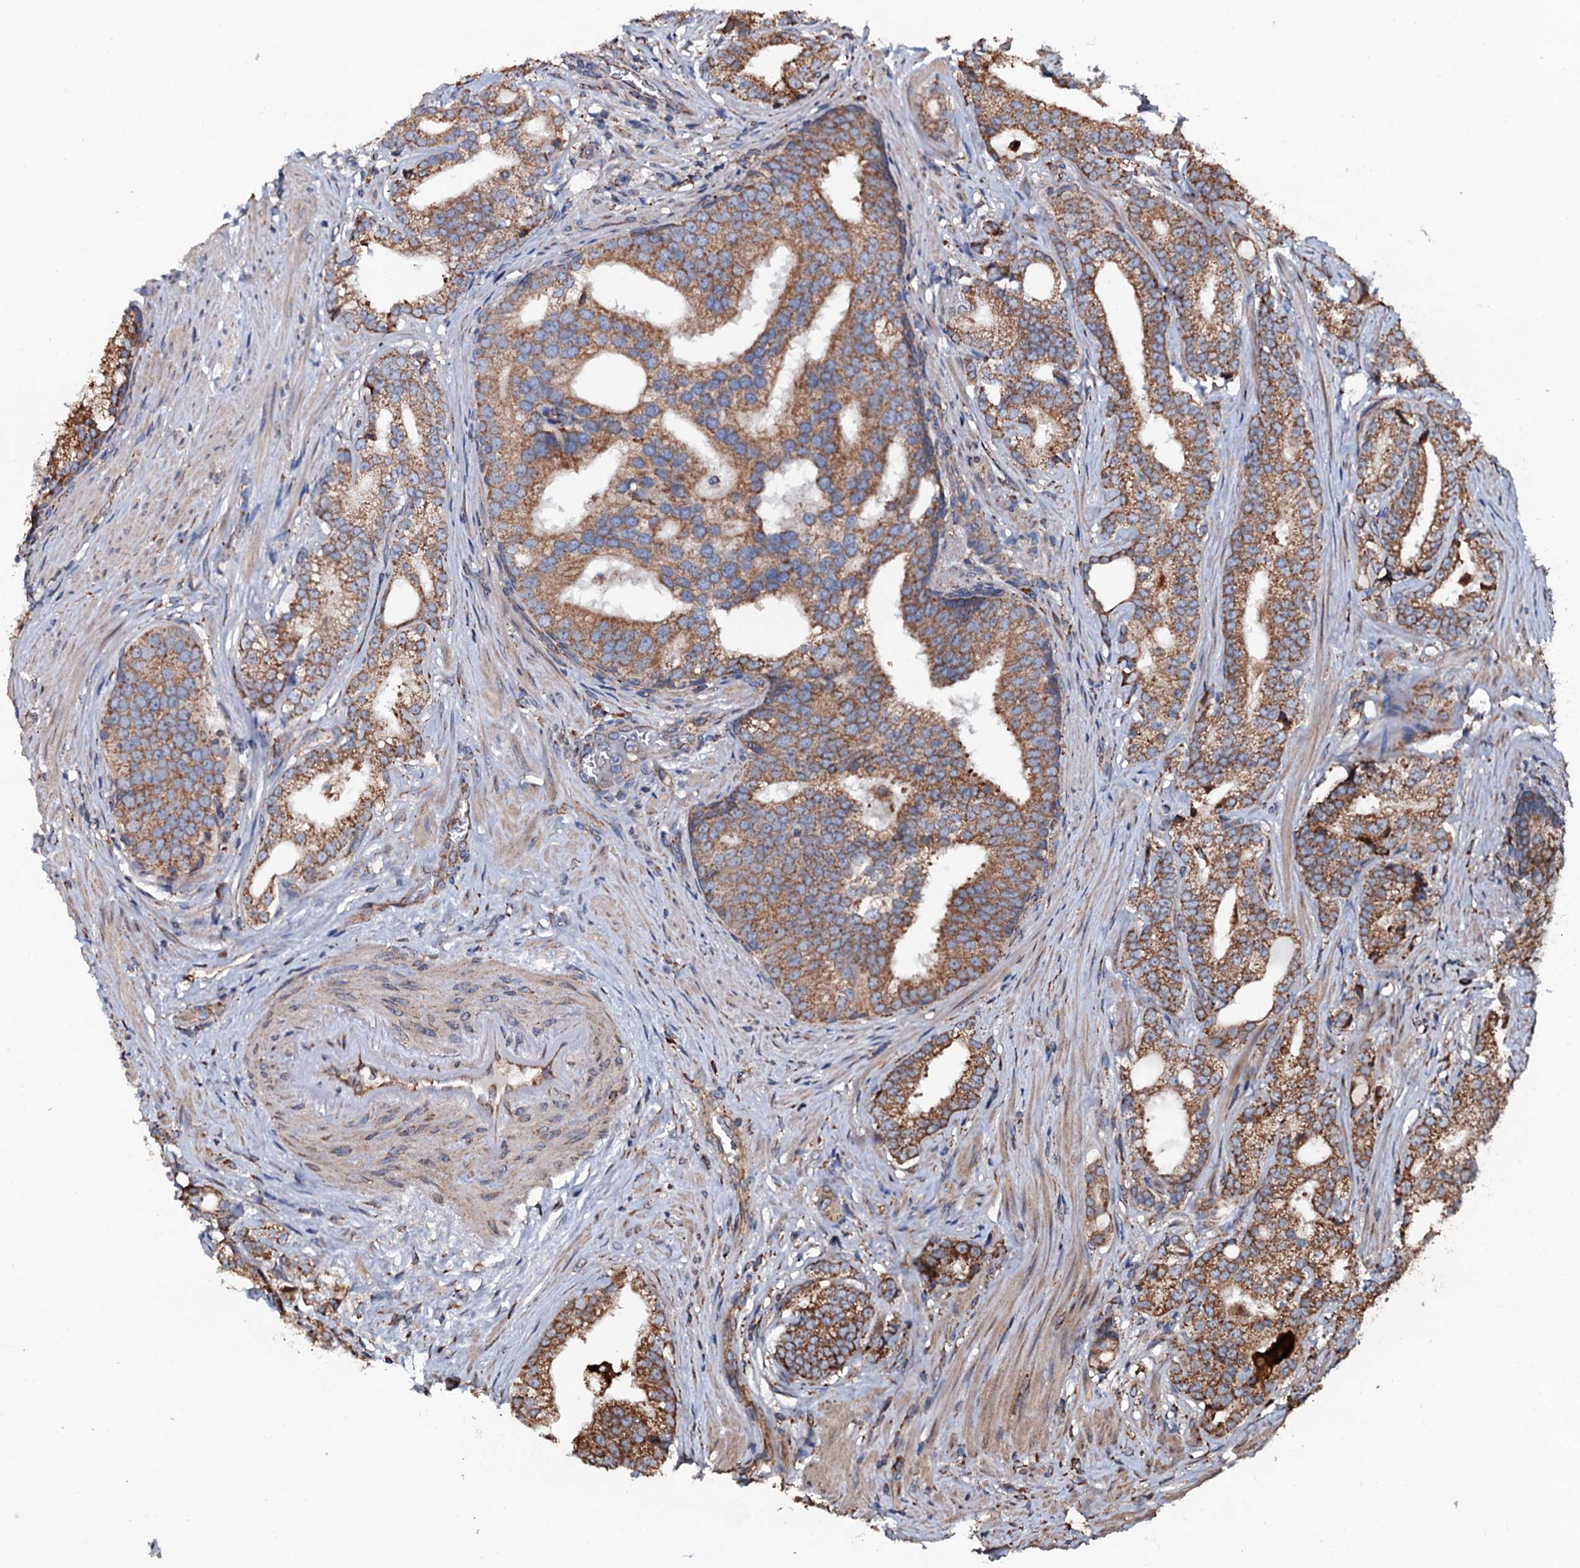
{"staining": {"intensity": "moderate", "quantity": ">75%", "location": "cytoplasmic/membranous"}, "tissue": "prostate cancer", "cell_type": "Tumor cells", "image_type": "cancer", "snomed": [{"axis": "morphology", "description": "Adenocarcinoma, Low grade"}, {"axis": "topography", "description": "Prostate"}], "caption": "Tumor cells show medium levels of moderate cytoplasmic/membranous staining in about >75% of cells in low-grade adenocarcinoma (prostate).", "gene": "RAB12", "patient": {"sex": "male", "age": 71}}